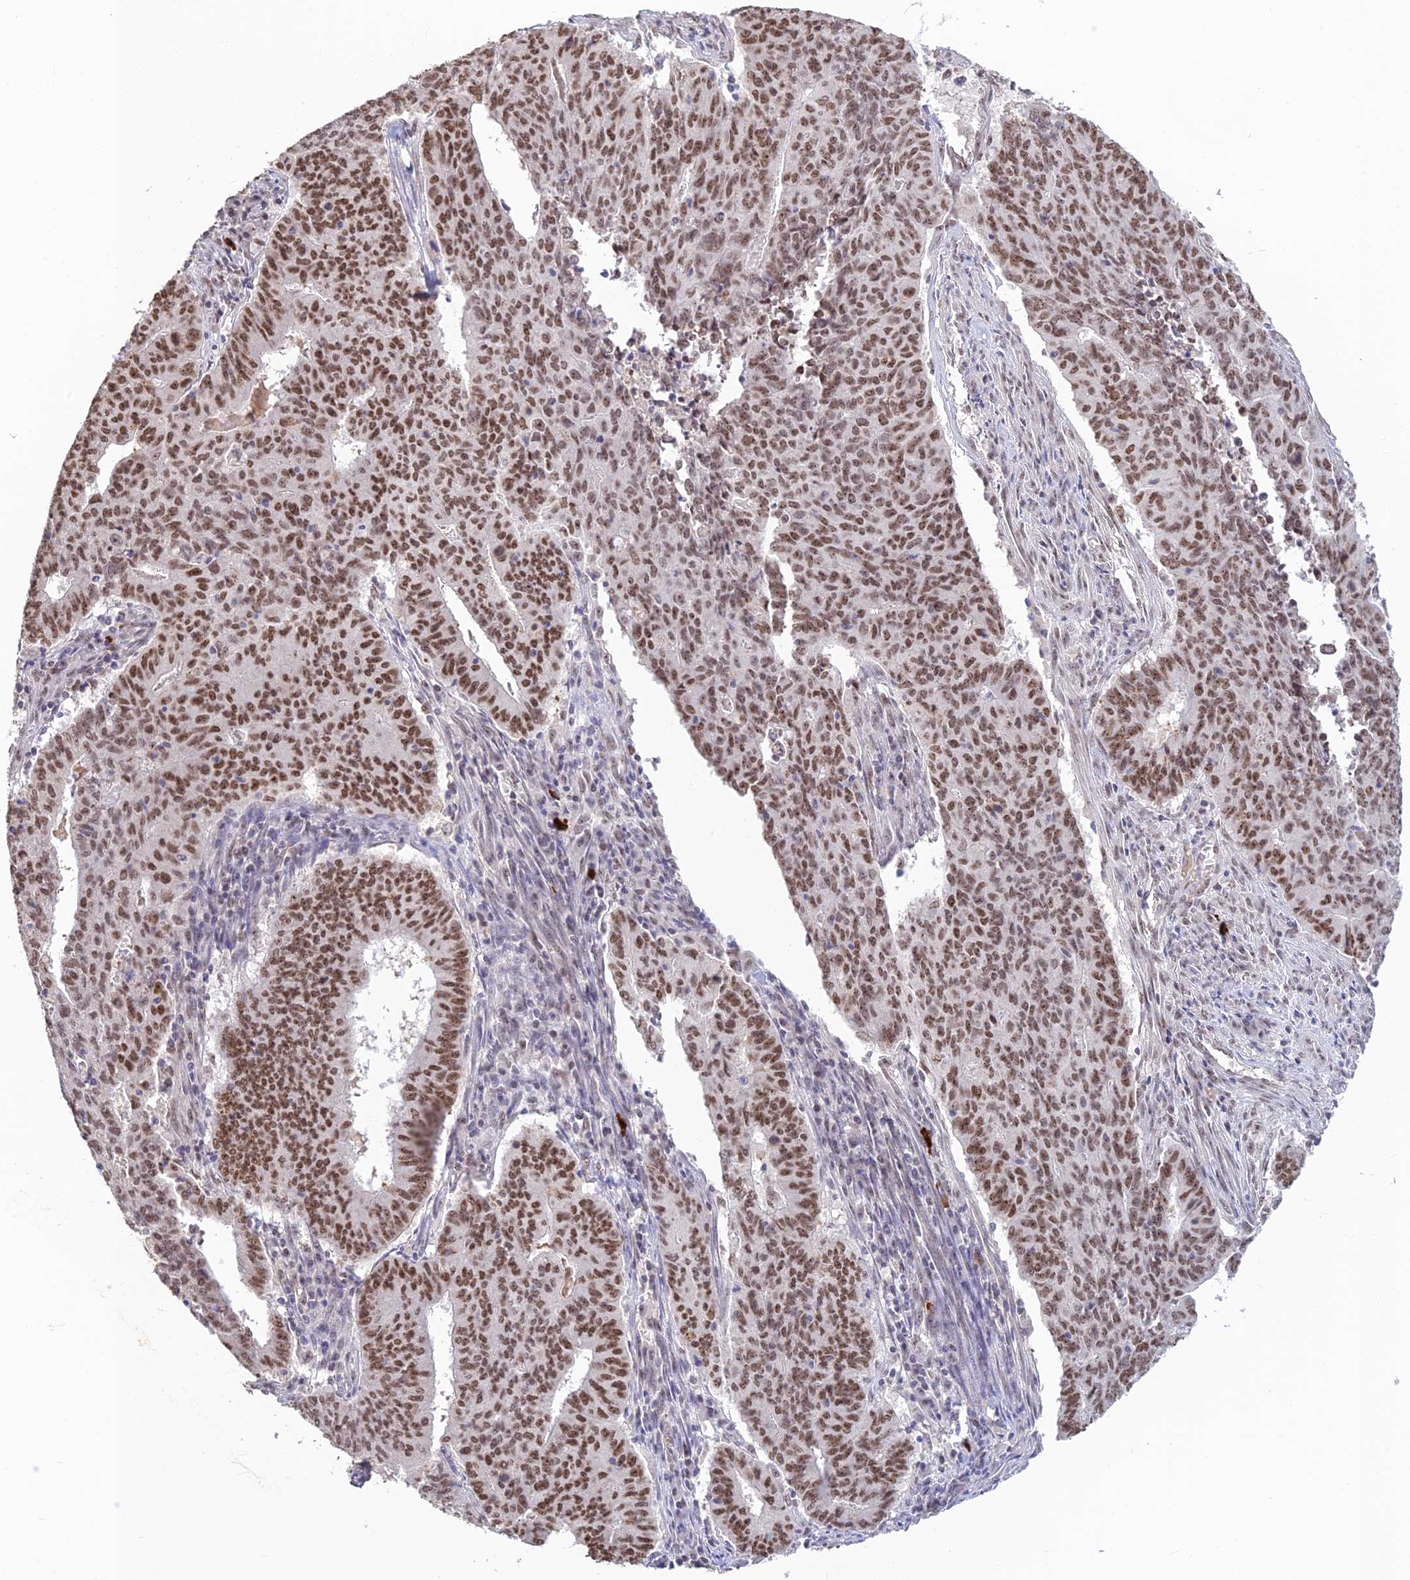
{"staining": {"intensity": "moderate", "quantity": "25%-75%", "location": "nuclear"}, "tissue": "endometrial cancer", "cell_type": "Tumor cells", "image_type": "cancer", "snomed": [{"axis": "morphology", "description": "Adenocarcinoma, NOS"}, {"axis": "topography", "description": "Endometrium"}], "caption": "Moderate nuclear expression for a protein is present in about 25%-75% of tumor cells of endometrial cancer using immunohistochemistry.", "gene": "POLR1G", "patient": {"sex": "female", "age": 59}}